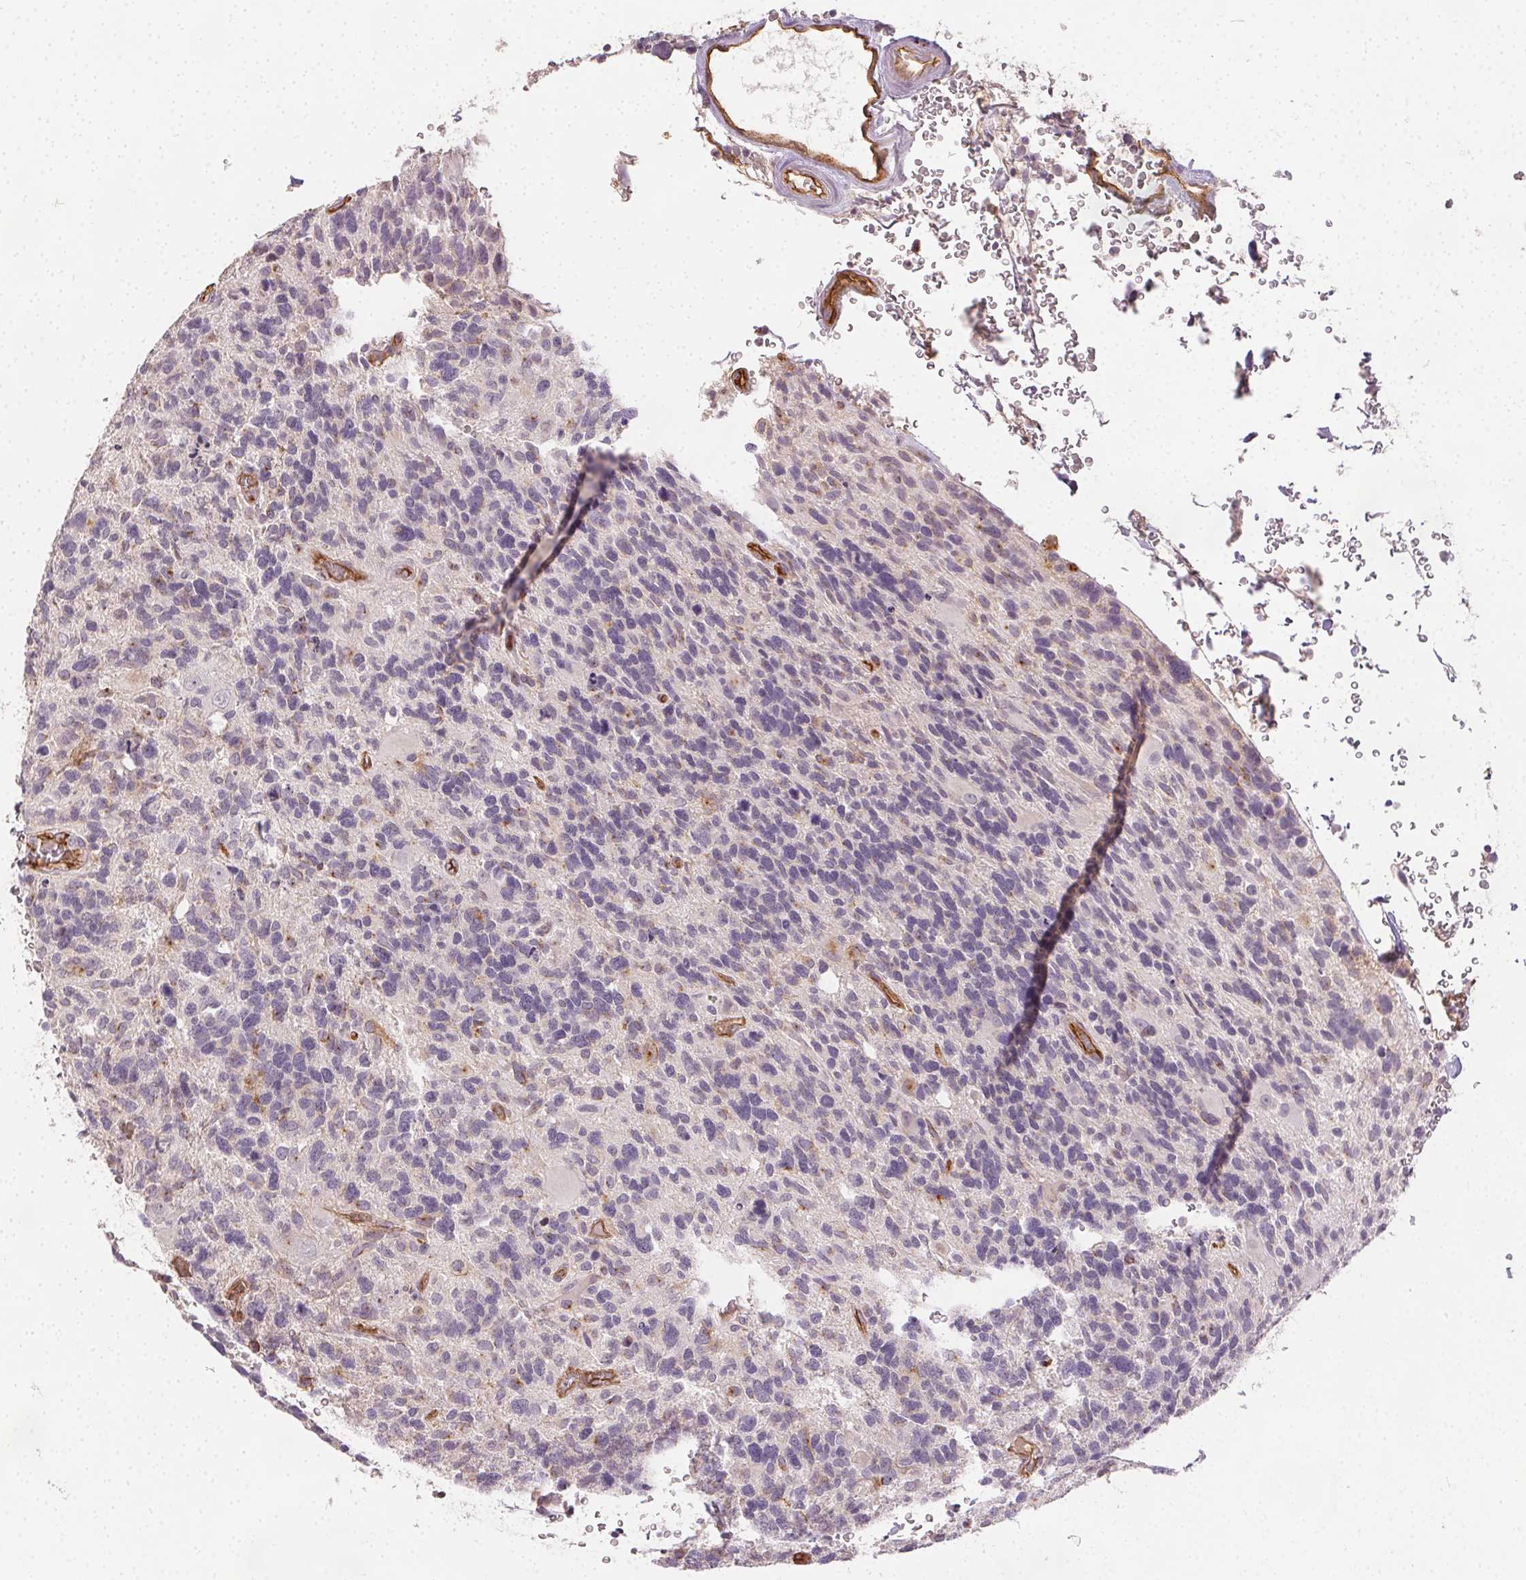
{"staining": {"intensity": "negative", "quantity": "none", "location": "none"}, "tissue": "glioma", "cell_type": "Tumor cells", "image_type": "cancer", "snomed": [{"axis": "morphology", "description": "Glioma, malignant, High grade"}, {"axis": "topography", "description": "Brain"}], "caption": "Tumor cells show no significant protein expression in glioma. (DAB immunohistochemistry, high magnification).", "gene": "PODXL", "patient": {"sex": "male", "age": 49}}